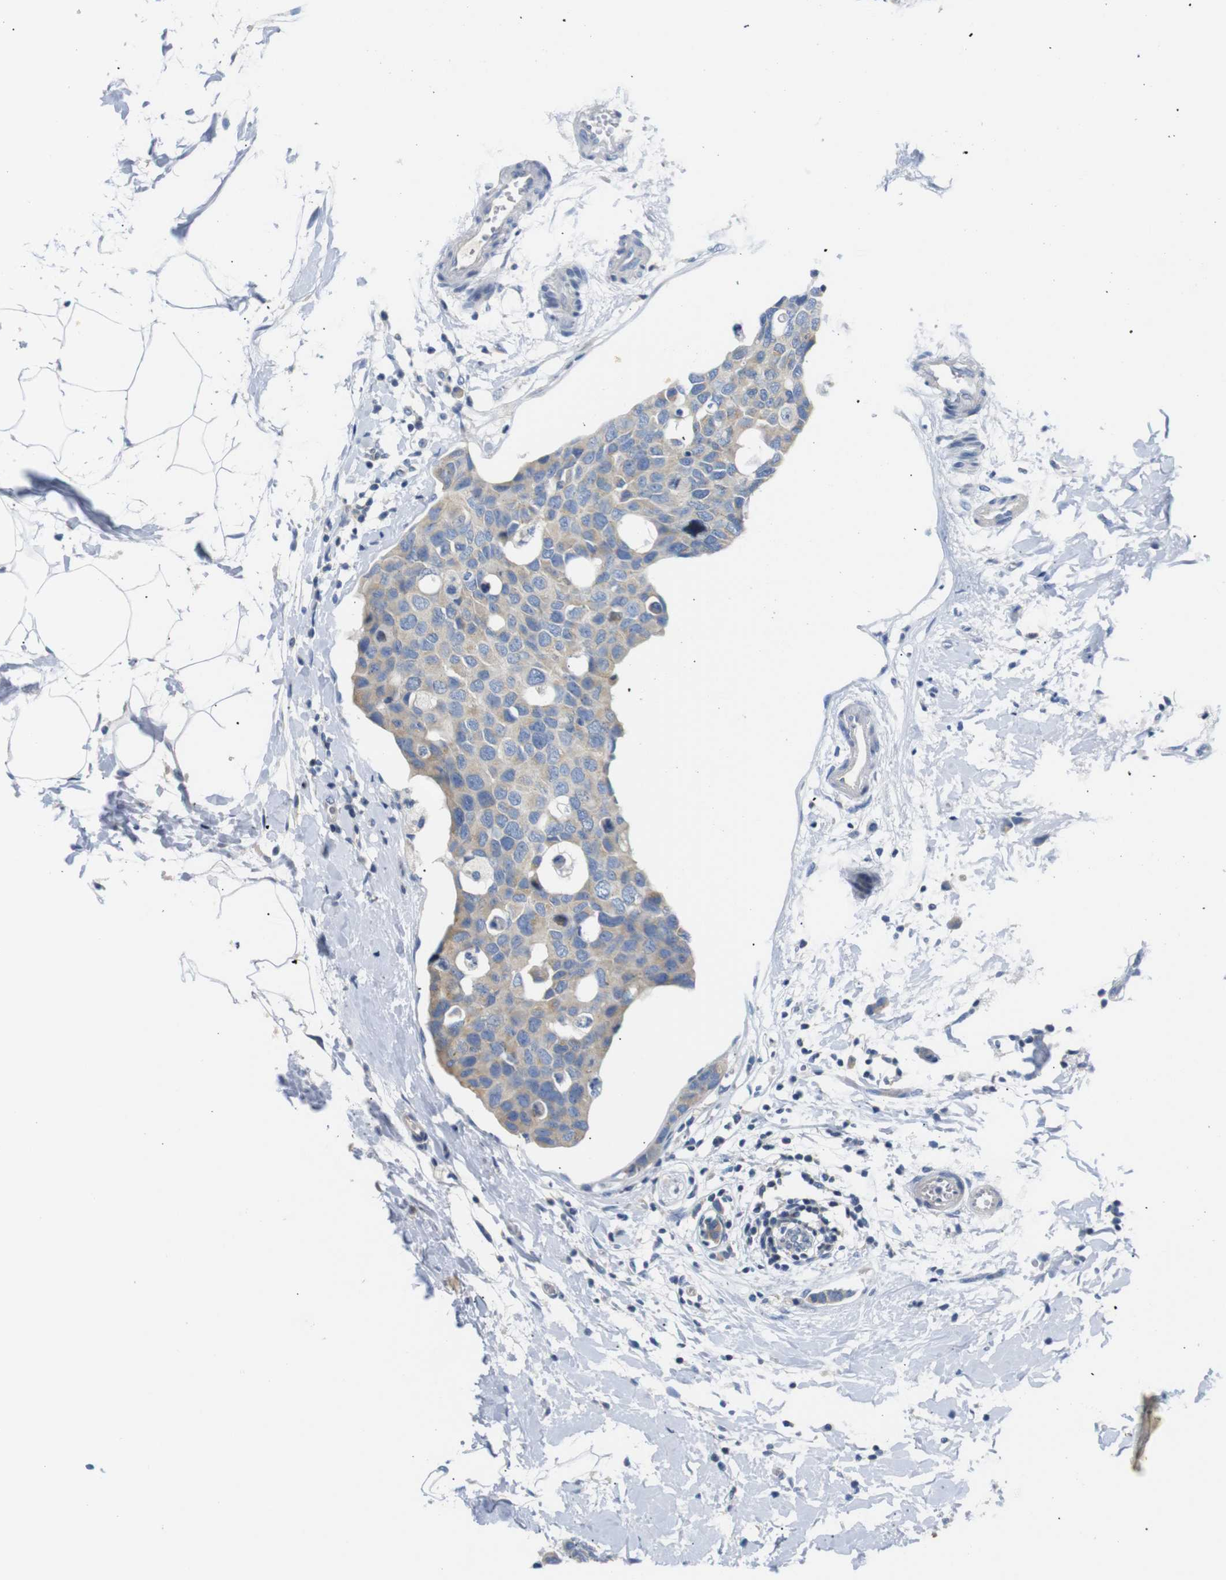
{"staining": {"intensity": "weak", "quantity": ">75%", "location": "cytoplasmic/membranous"}, "tissue": "breast cancer", "cell_type": "Tumor cells", "image_type": "cancer", "snomed": [{"axis": "morphology", "description": "Normal tissue, NOS"}, {"axis": "morphology", "description": "Duct carcinoma"}, {"axis": "topography", "description": "Breast"}], "caption": "Immunohistochemical staining of human breast cancer (invasive ductal carcinoma) shows weak cytoplasmic/membranous protein staining in about >75% of tumor cells.", "gene": "DCP1A", "patient": {"sex": "female", "age": 50}}